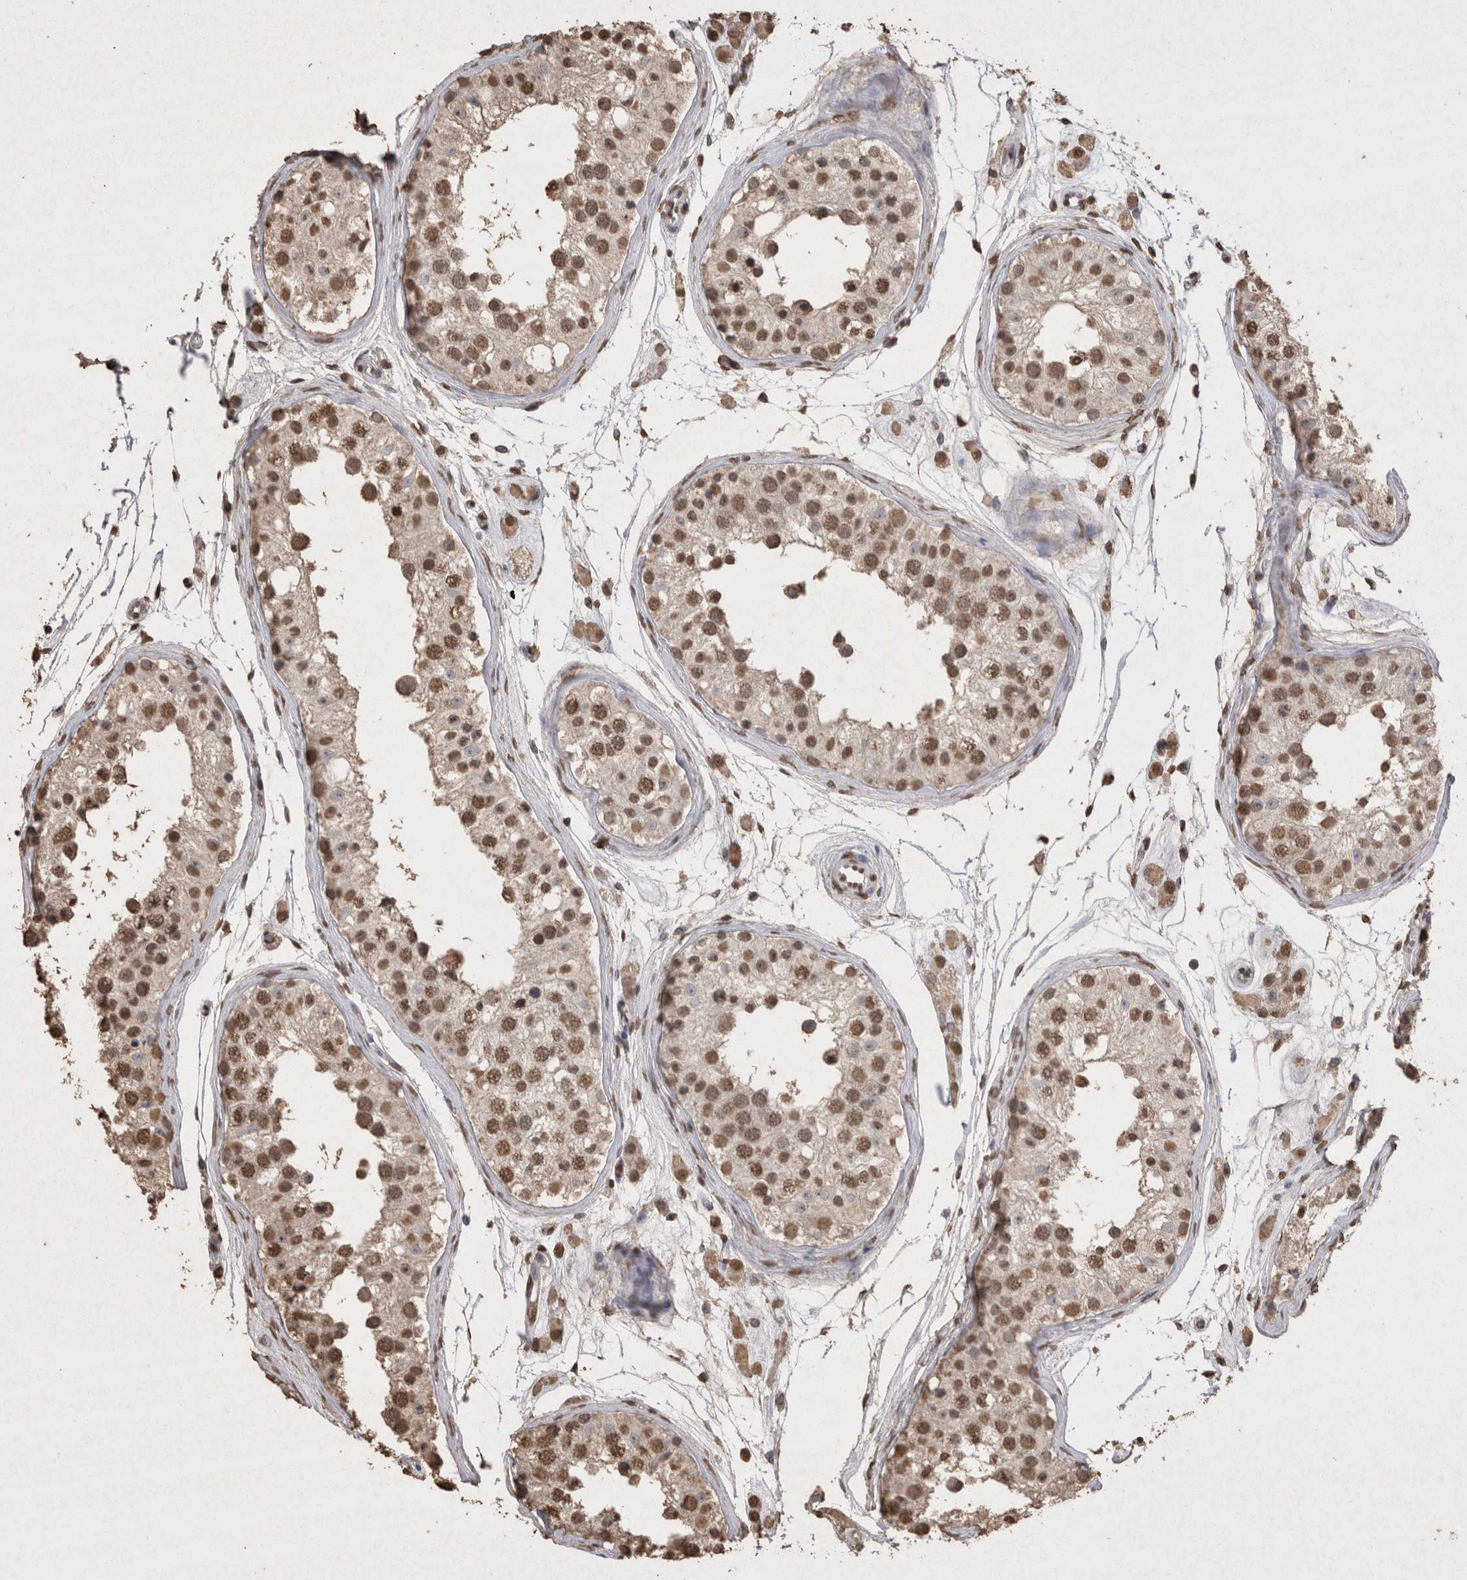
{"staining": {"intensity": "moderate", "quantity": ">75%", "location": "nuclear"}, "tissue": "testis", "cell_type": "Cells in seminiferous ducts", "image_type": "normal", "snomed": [{"axis": "morphology", "description": "Normal tissue, NOS"}, {"axis": "morphology", "description": "Adenocarcinoma, metastatic, NOS"}, {"axis": "topography", "description": "Testis"}], "caption": "Moderate nuclear staining for a protein is present in about >75% of cells in seminiferous ducts of normal testis using IHC.", "gene": "POU5F1", "patient": {"sex": "male", "age": 26}}